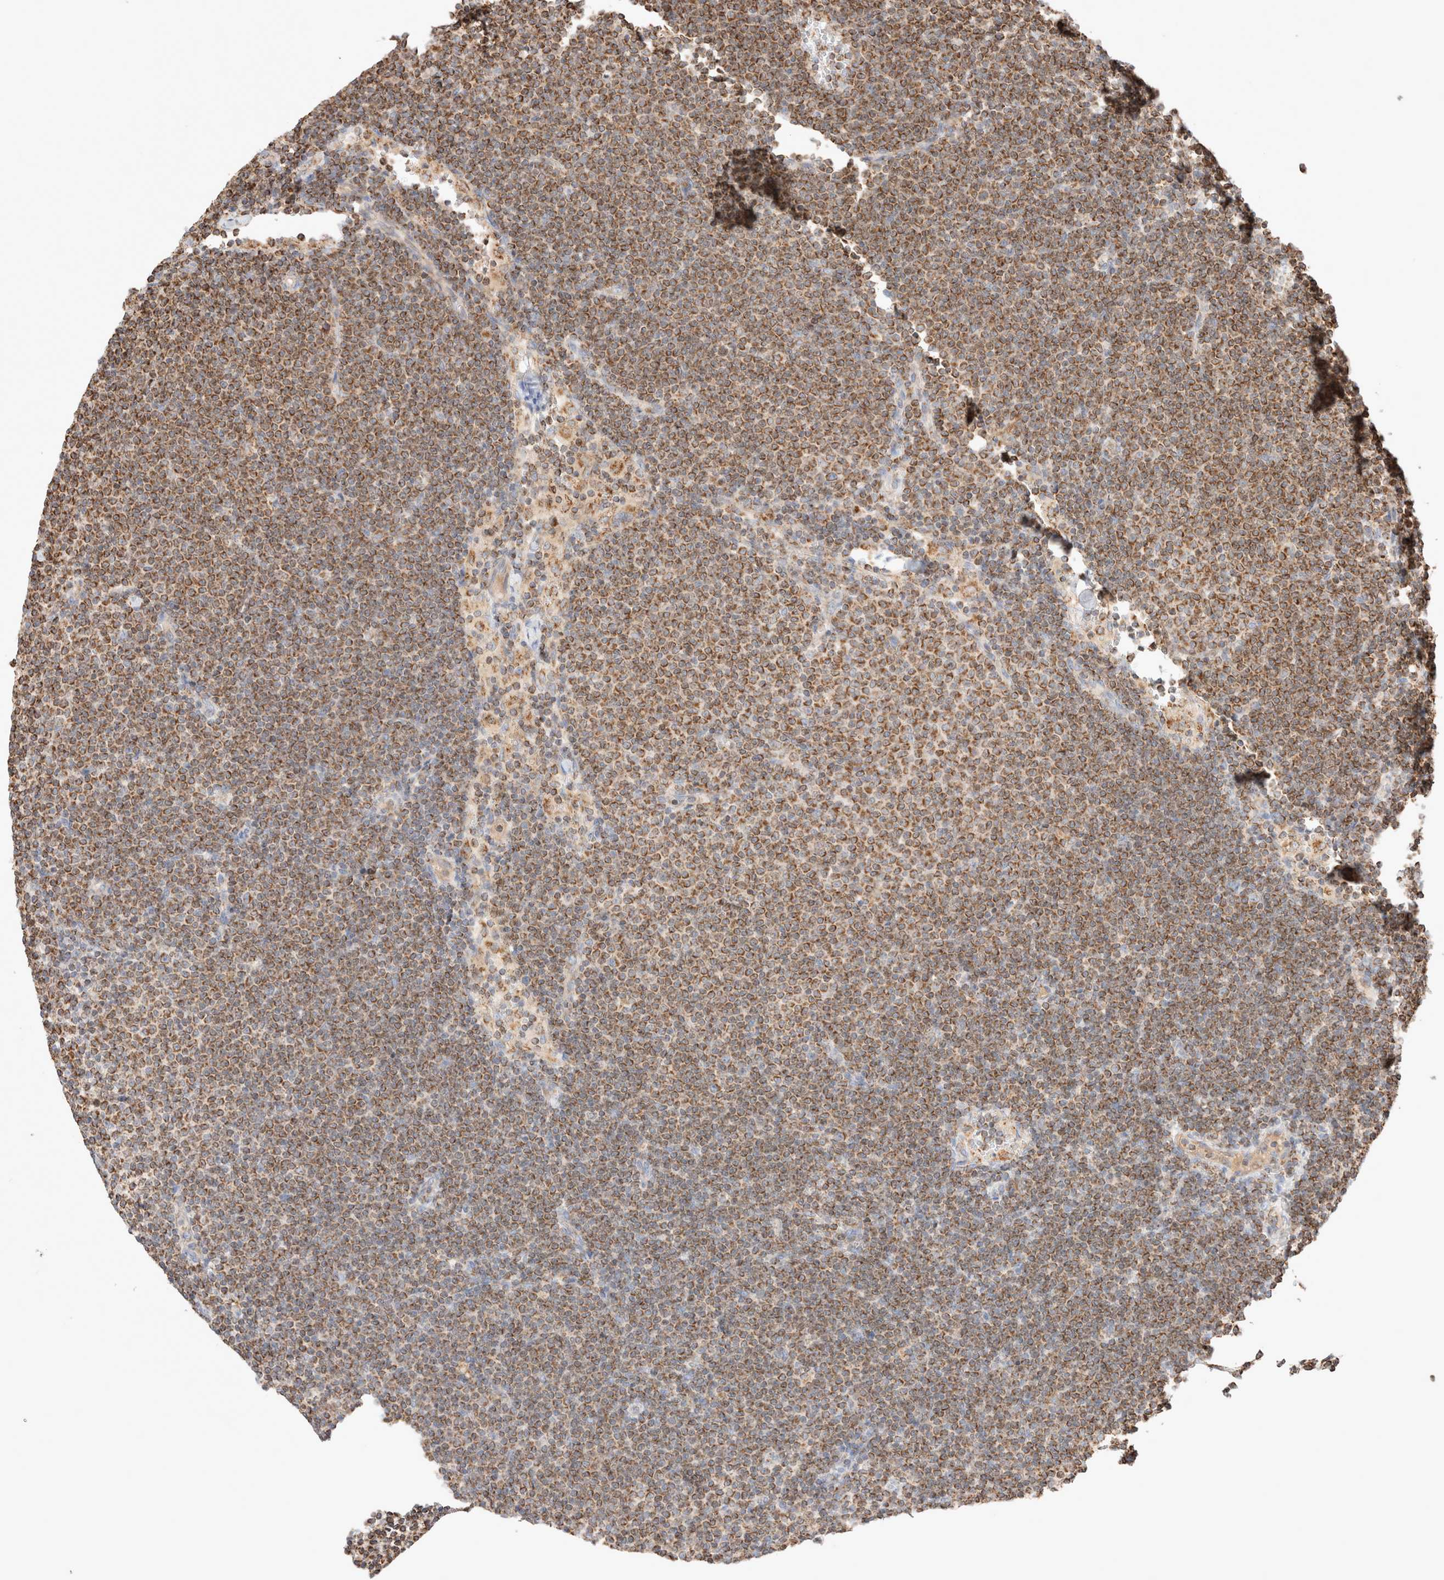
{"staining": {"intensity": "moderate", "quantity": ">75%", "location": "cytoplasmic/membranous"}, "tissue": "lymphoma", "cell_type": "Tumor cells", "image_type": "cancer", "snomed": [{"axis": "morphology", "description": "Malignant lymphoma, non-Hodgkin's type, Low grade"}, {"axis": "topography", "description": "Lymph node"}], "caption": "Lymphoma was stained to show a protein in brown. There is medium levels of moderate cytoplasmic/membranous positivity in about >75% of tumor cells. The protein of interest is stained brown, and the nuclei are stained in blue (DAB (3,3'-diaminobenzidine) IHC with brightfield microscopy, high magnification).", "gene": "TMPPE", "patient": {"sex": "female", "age": 53}}